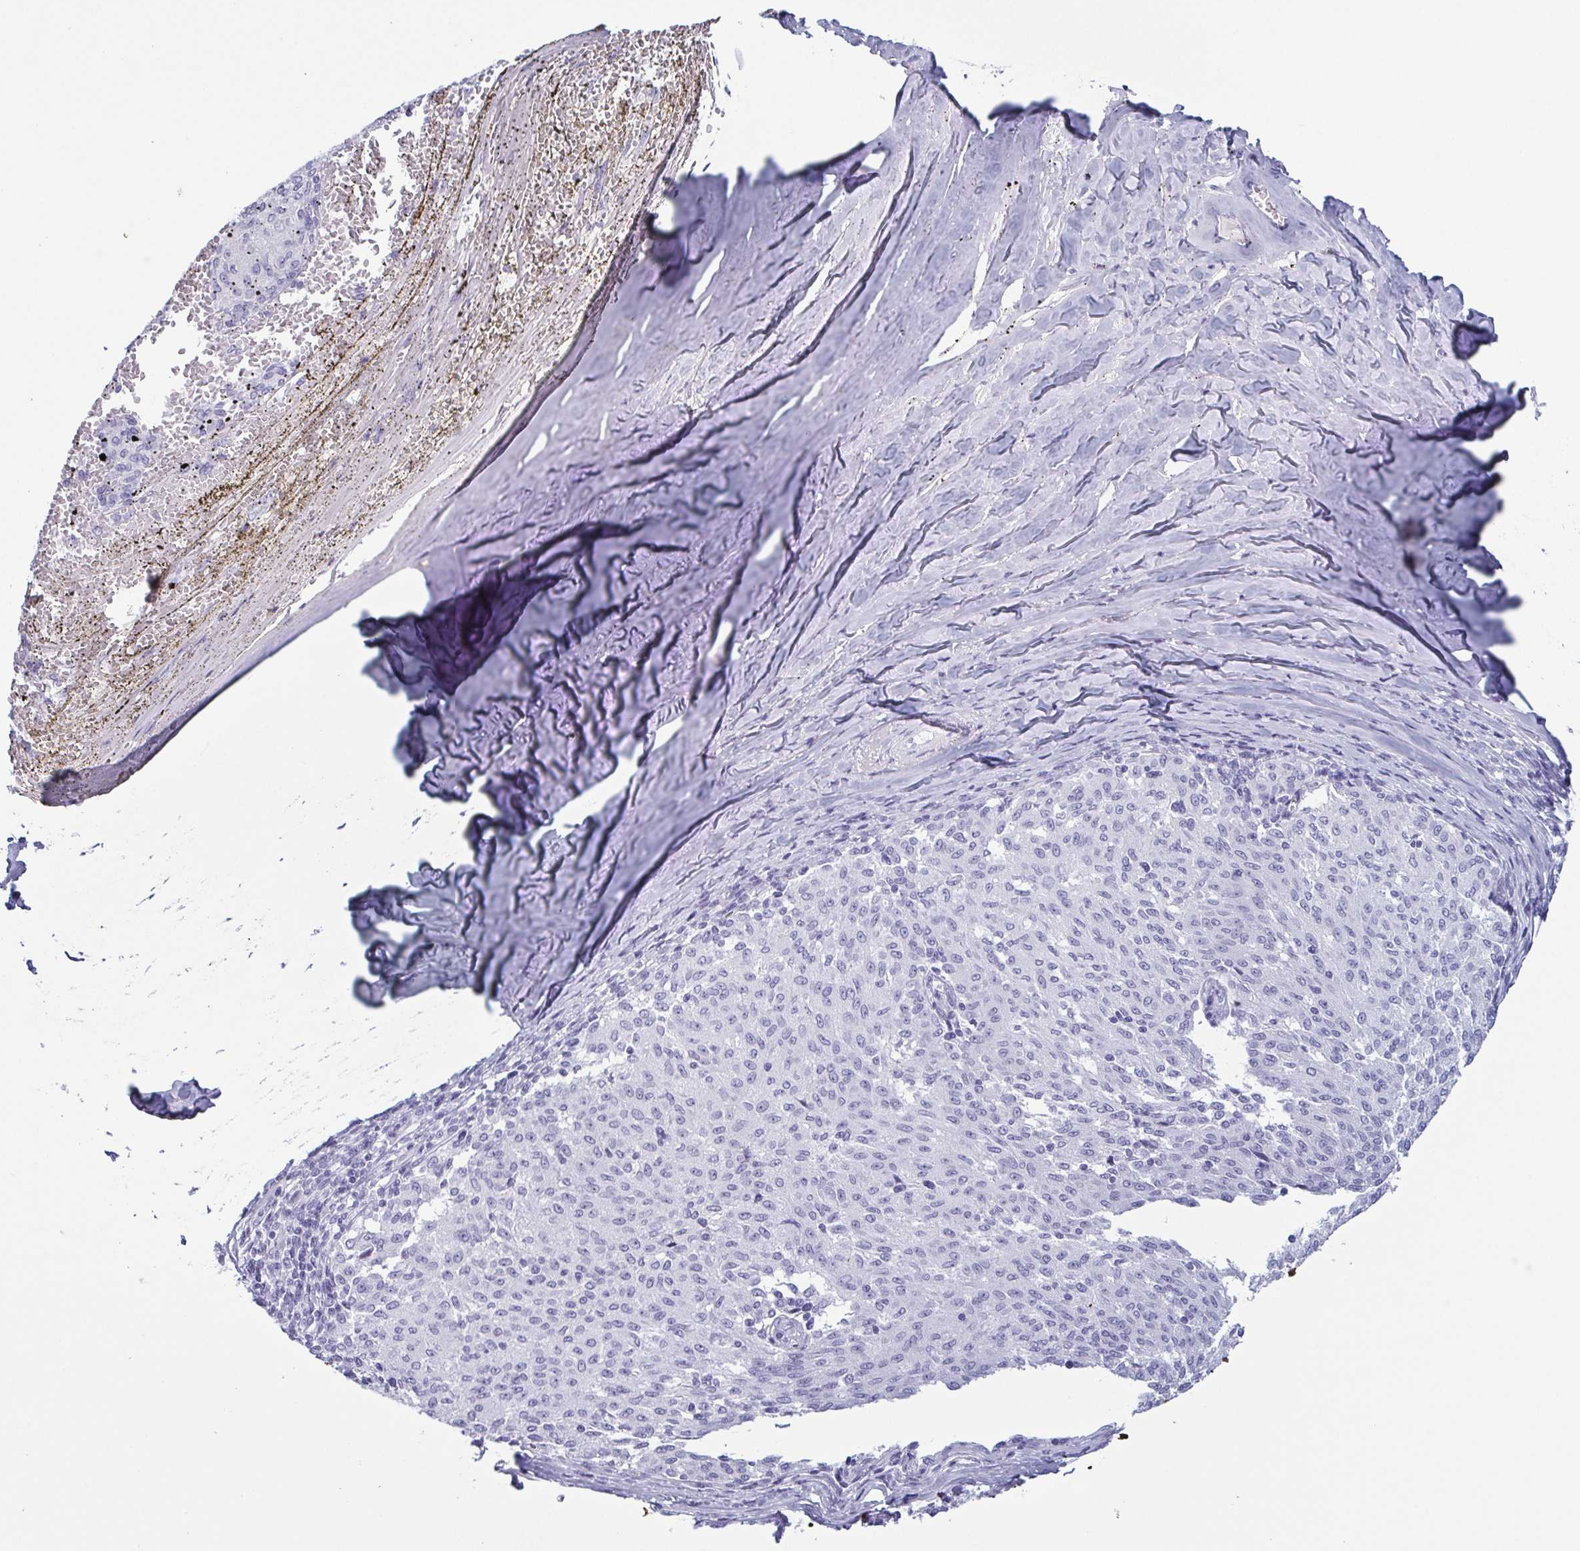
{"staining": {"intensity": "negative", "quantity": "none", "location": "none"}, "tissue": "melanoma", "cell_type": "Tumor cells", "image_type": "cancer", "snomed": [{"axis": "morphology", "description": "Malignant melanoma, NOS"}, {"axis": "topography", "description": "Skin"}], "caption": "DAB (3,3'-diaminobenzidine) immunohistochemical staining of malignant melanoma exhibits no significant expression in tumor cells.", "gene": "KRT10", "patient": {"sex": "female", "age": 72}}